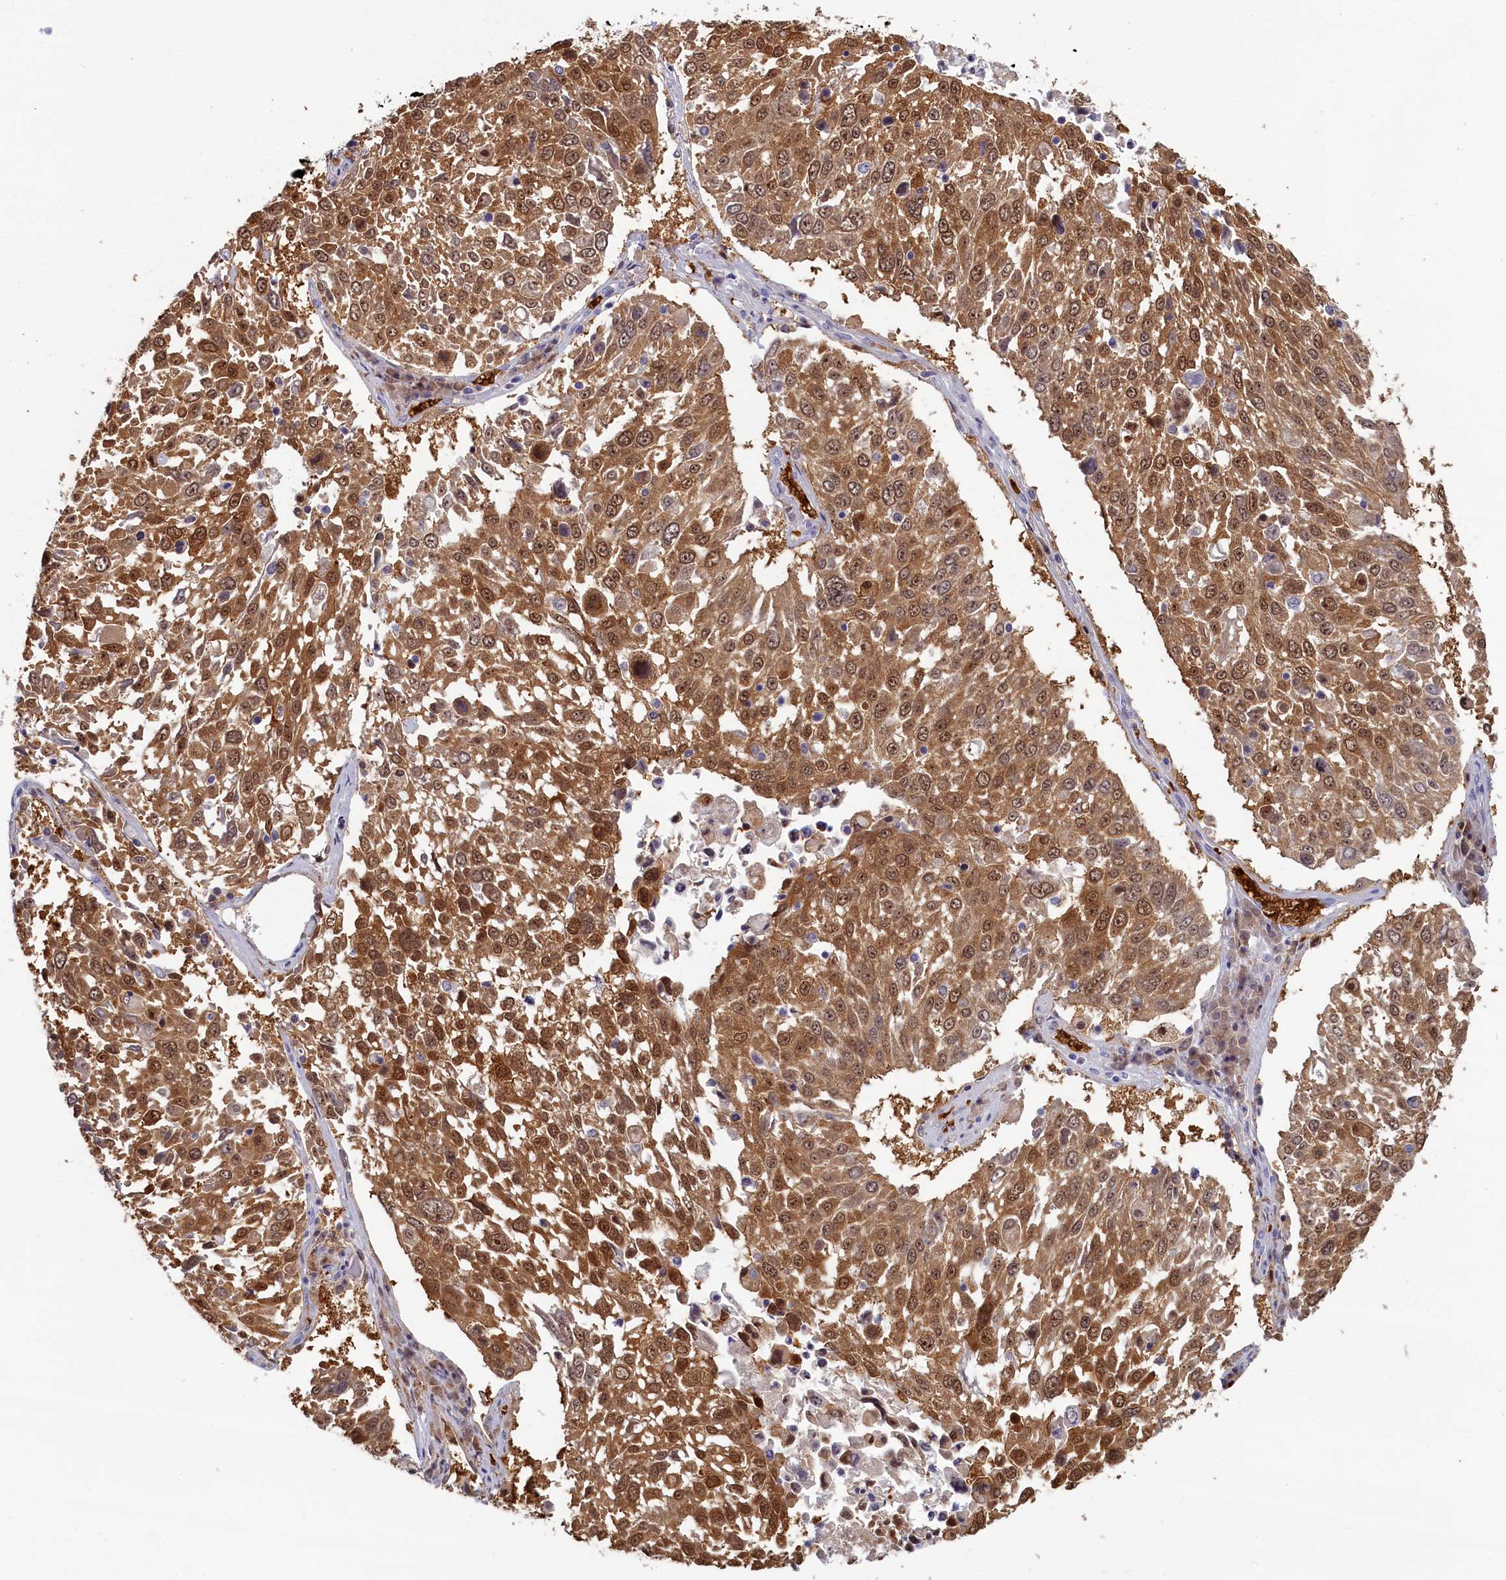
{"staining": {"intensity": "moderate", "quantity": ">75%", "location": "cytoplasmic/membranous,nuclear"}, "tissue": "lung cancer", "cell_type": "Tumor cells", "image_type": "cancer", "snomed": [{"axis": "morphology", "description": "Squamous cell carcinoma, NOS"}, {"axis": "topography", "description": "Lung"}], "caption": "Lung cancer (squamous cell carcinoma) stained for a protein (brown) reveals moderate cytoplasmic/membranous and nuclear positive positivity in about >75% of tumor cells.", "gene": "BLVRB", "patient": {"sex": "male", "age": 65}}